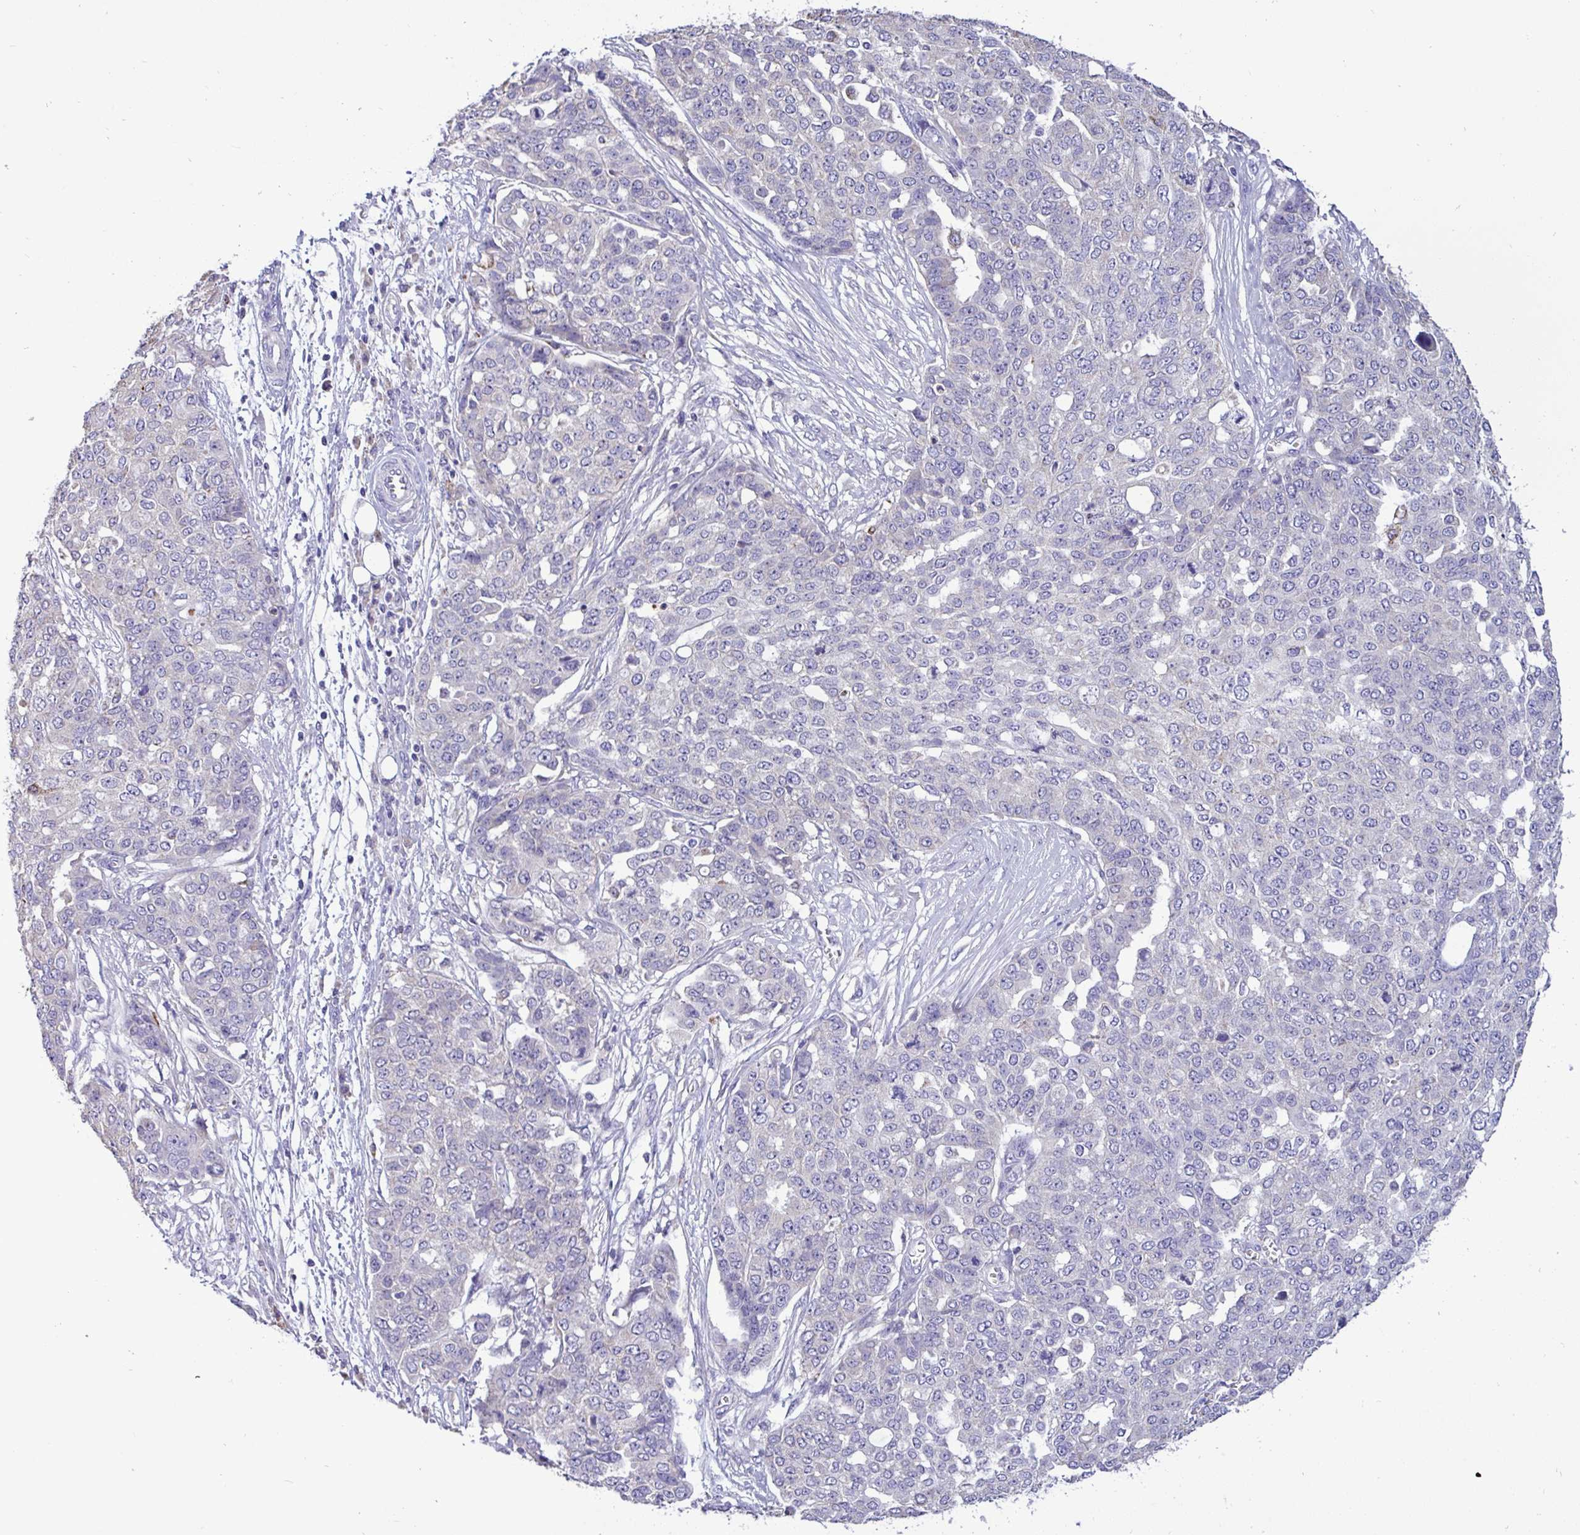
{"staining": {"intensity": "negative", "quantity": "none", "location": "none"}, "tissue": "ovarian cancer", "cell_type": "Tumor cells", "image_type": "cancer", "snomed": [{"axis": "morphology", "description": "Cystadenocarcinoma, serous, NOS"}, {"axis": "topography", "description": "Soft tissue"}, {"axis": "topography", "description": "Ovary"}], "caption": "DAB immunohistochemical staining of human ovarian serous cystadenocarcinoma shows no significant staining in tumor cells.", "gene": "ST8SIA2", "patient": {"sex": "female", "age": 57}}